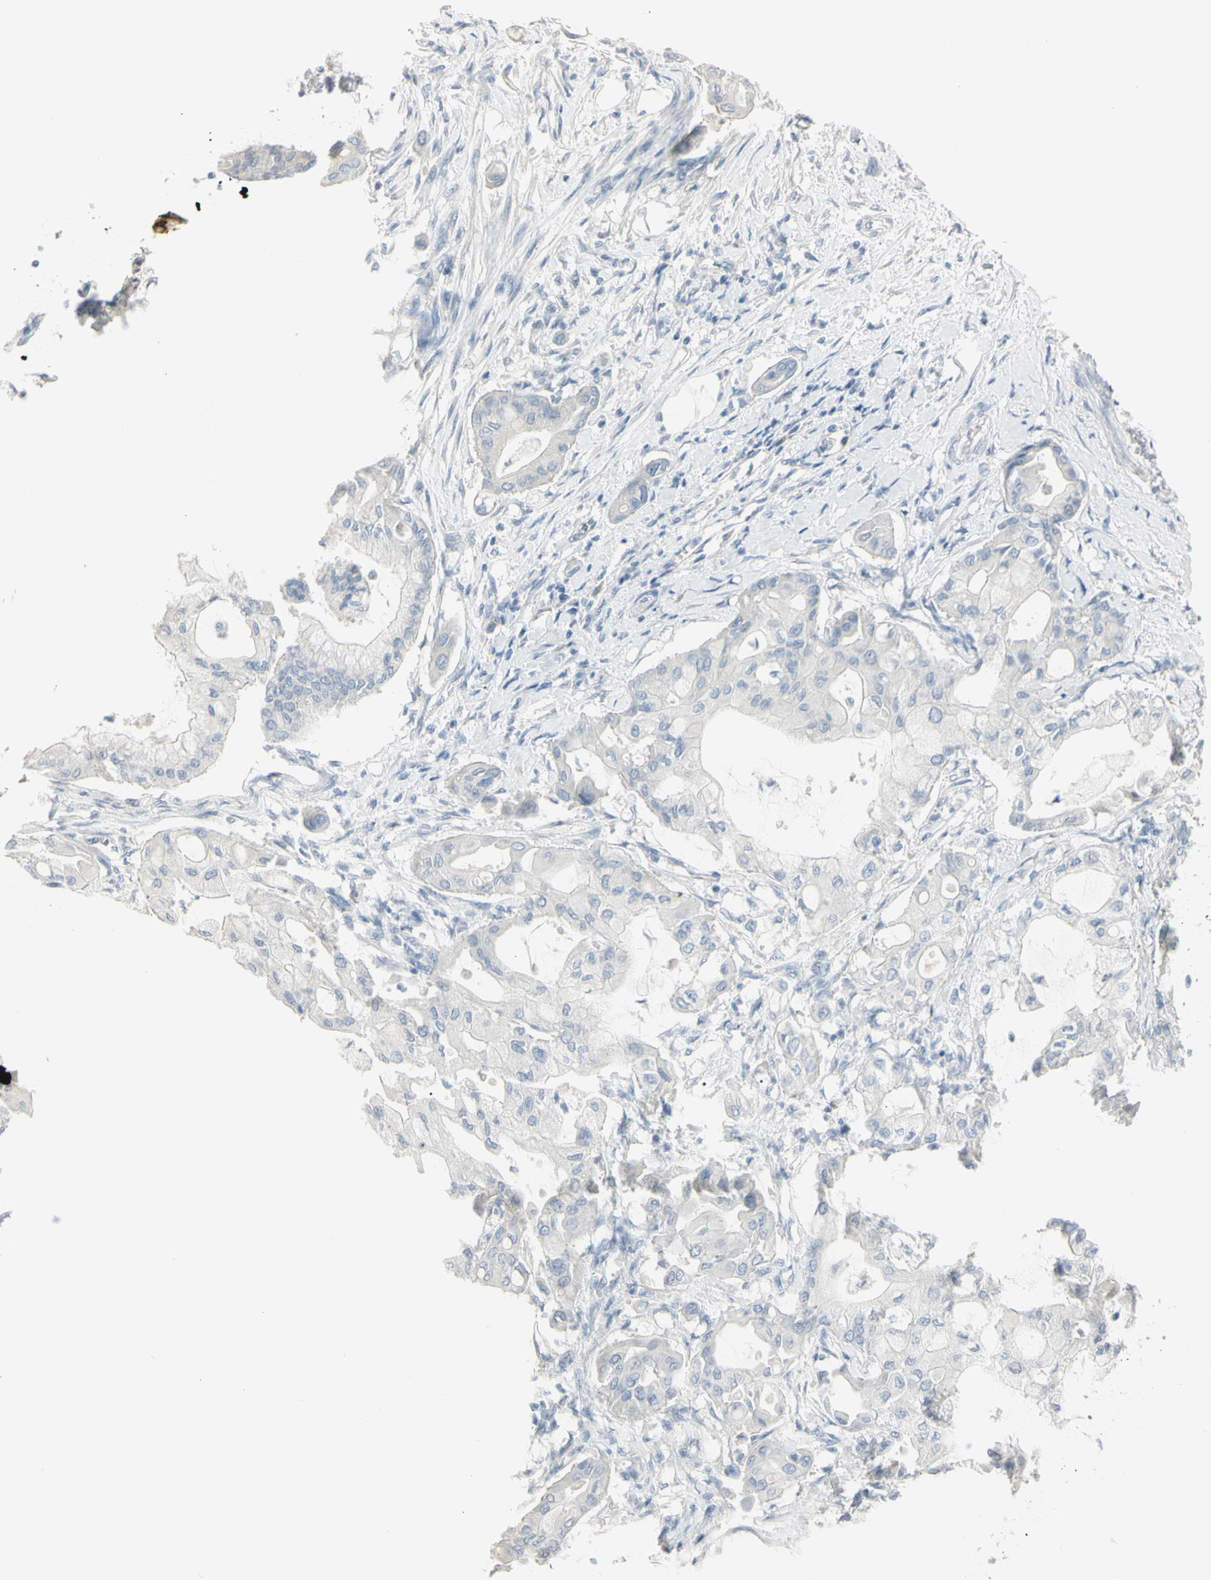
{"staining": {"intensity": "negative", "quantity": "none", "location": "none"}, "tissue": "pancreatic cancer", "cell_type": "Tumor cells", "image_type": "cancer", "snomed": [{"axis": "morphology", "description": "Adenocarcinoma, NOS"}, {"axis": "morphology", "description": "Adenocarcinoma, metastatic, NOS"}, {"axis": "topography", "description": "Lymph node"}, {"axis": "topography", "description": "Pancreas"}, {"axis": "topography", "description": "Duodenum"}], "caption": "Human pancreatic cancer (metastatic adenocarcinoma) stained for a protein using immunohistochemistry (IHC) exhibits no positivity in tumor cells.", "gene": "PIP", "patient": {"sex": "female", "age": 64}}